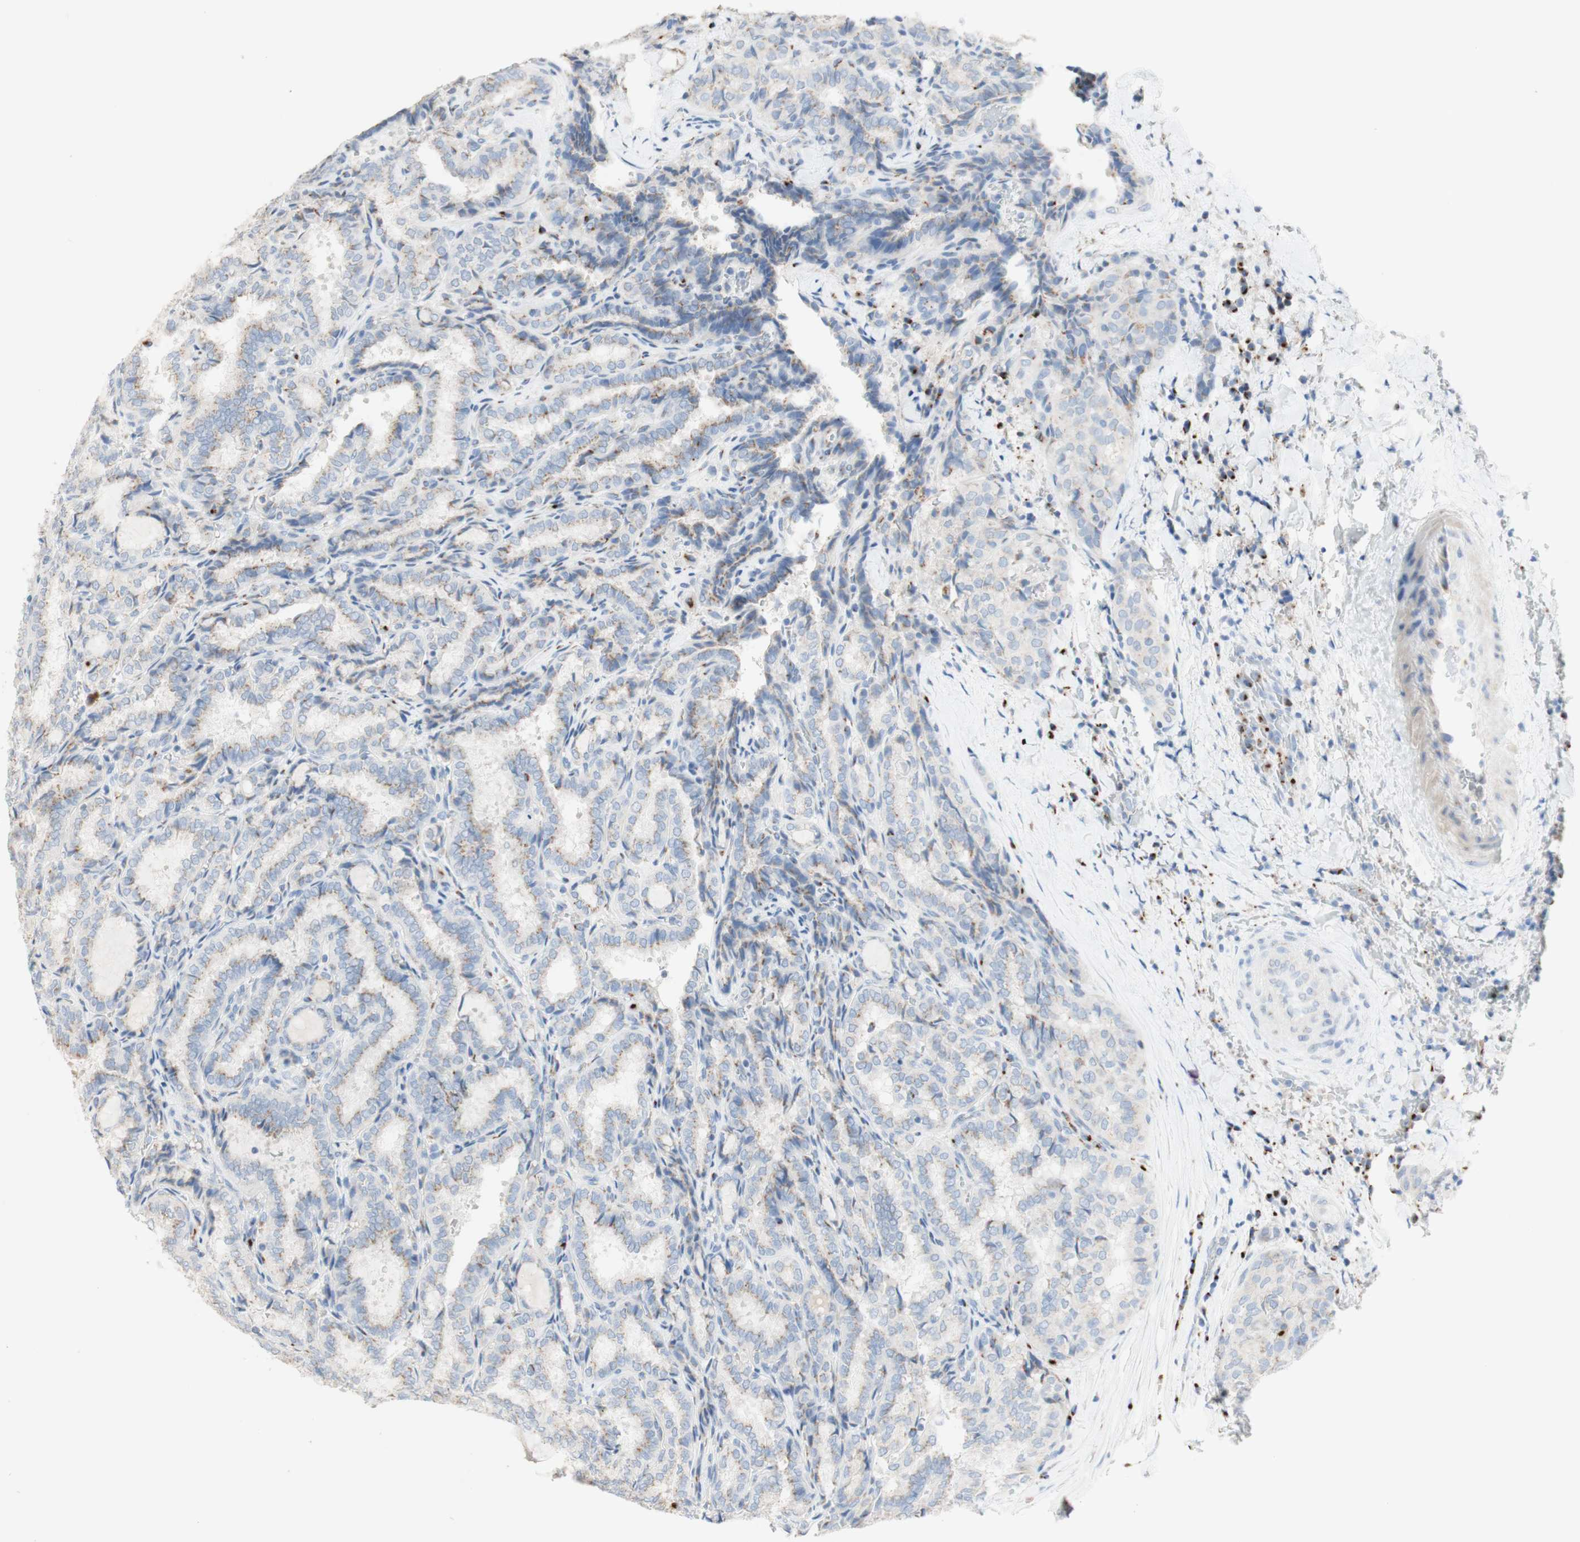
{"staining": {"intensity": "weak", "quantity": ">75%", "location": "cytoplasmic/membranous"}, "tissue": "thyroid cancer", "cell_type": "Tumor cells", "image_type": "cancer", "snomed": [{"axis": "morphology", "description": "Normal tissue, NOS"}, {"axis": "morphology", "description": "Papillary adenocarcinoma, NOS"}, {"axis": "topography", "description": "Thyroid gland"}], "caption": "Immunohistochemical staining of human thyroid papillary adenocarcinoma shows low levels of weak cytoplasmic/membranous protein positivity in about >75% of tumor cells.", "gene": "MANEA", "patient": {"sex": "female", "age": 30}}